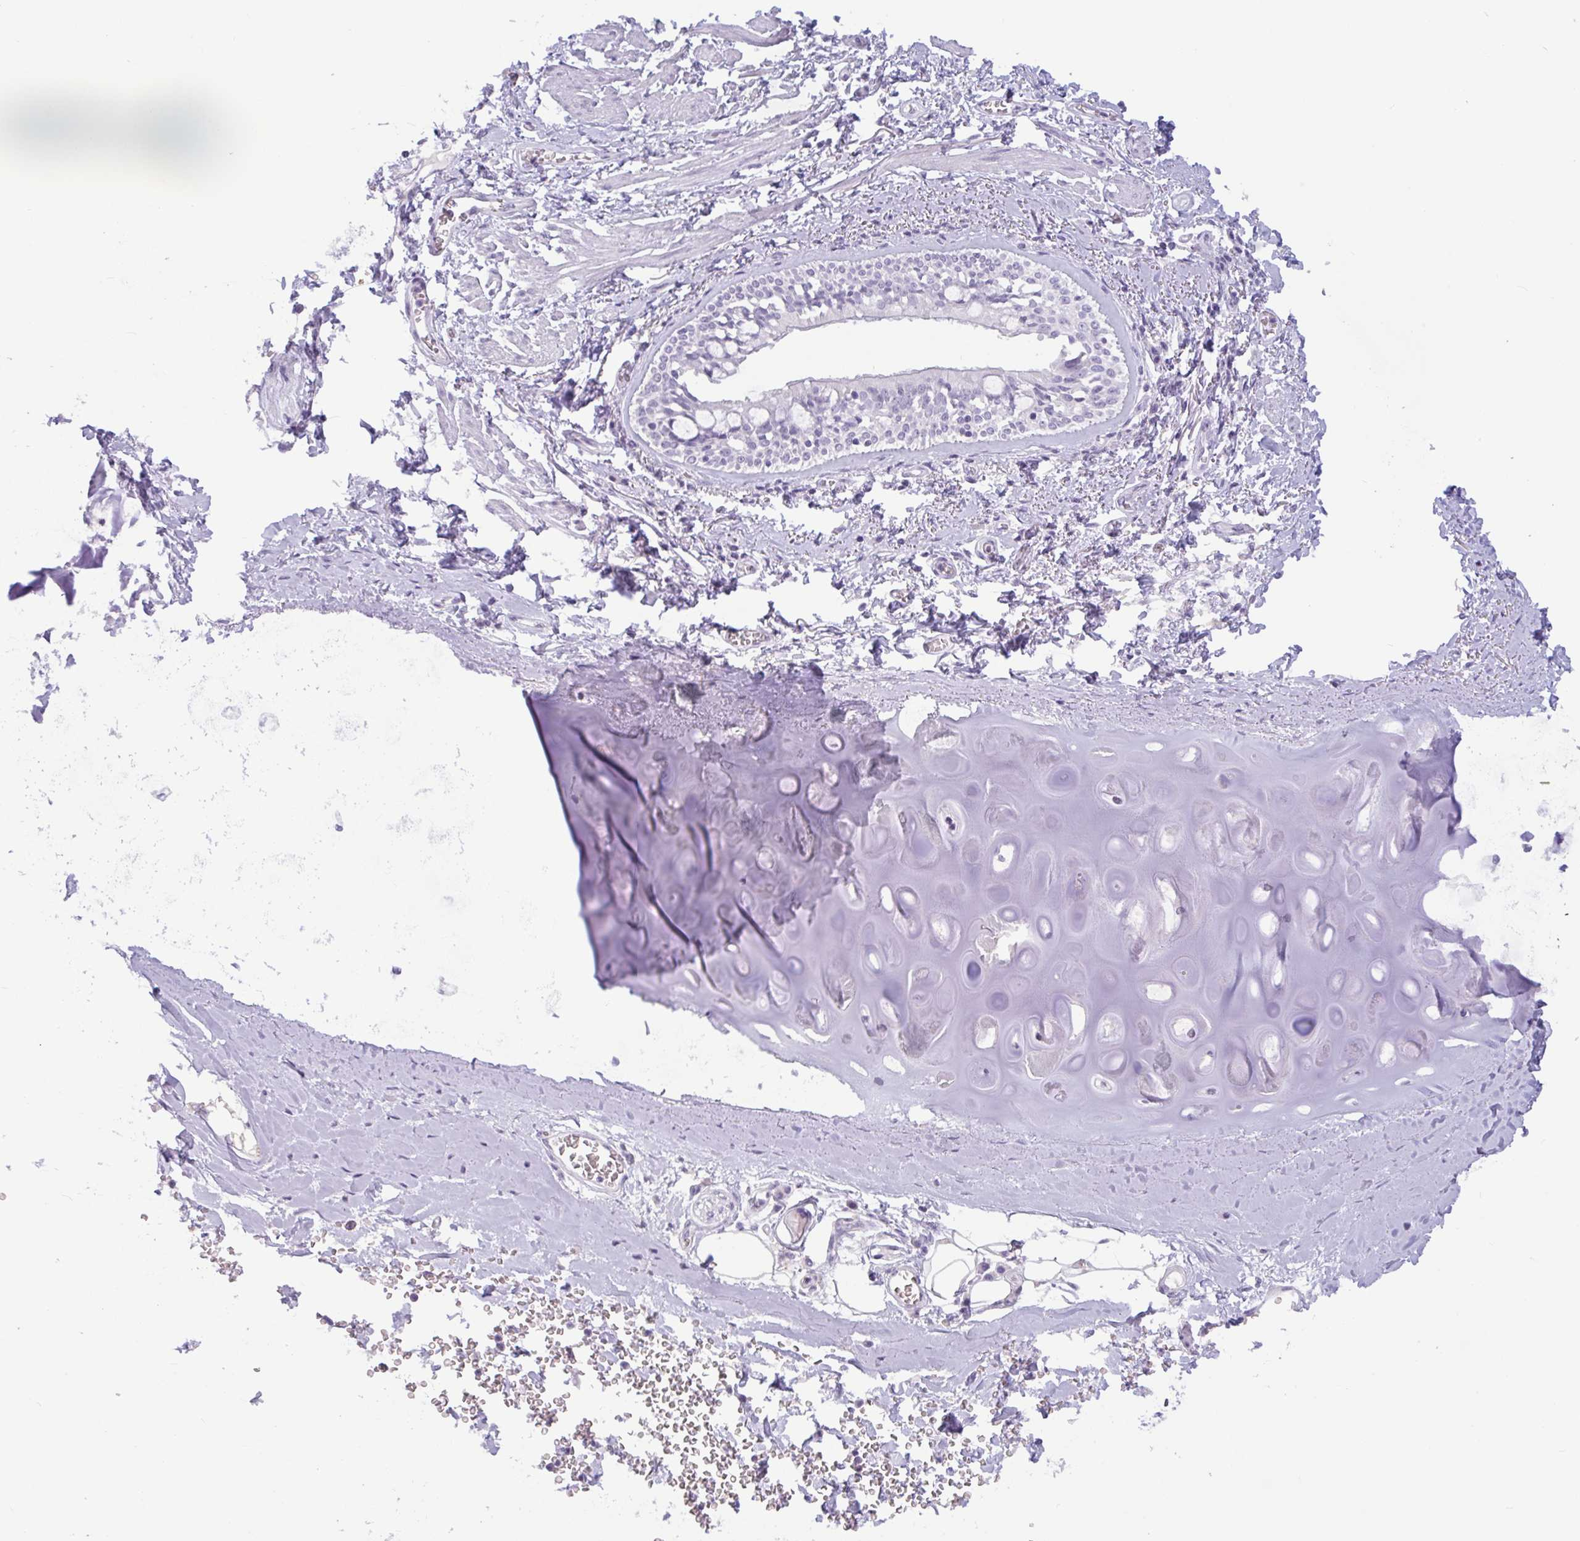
{"staining": {"intensity": "negative", "quantity": "none", "location": "none"}, "tissue": "adipose tissue", "cell_type": "Adipocytes", "image_type": "normal", "snomed": [{"axis": "morphology", "description": "Normal tissue, NOS"}, {"axis": "morphology", "description": "Degeneration, NOS"}, {"axis": "topography", "description": "Cartilage tissue"}, {"axis": "topography", "description": "Lung"}], "caption": "This is an immunohistochemistry histopathology image of benign adipose tissue. There is no positivity in adipocytes.", "gene": "CTSE", "patient": {"sex": "female", "age": 61}}